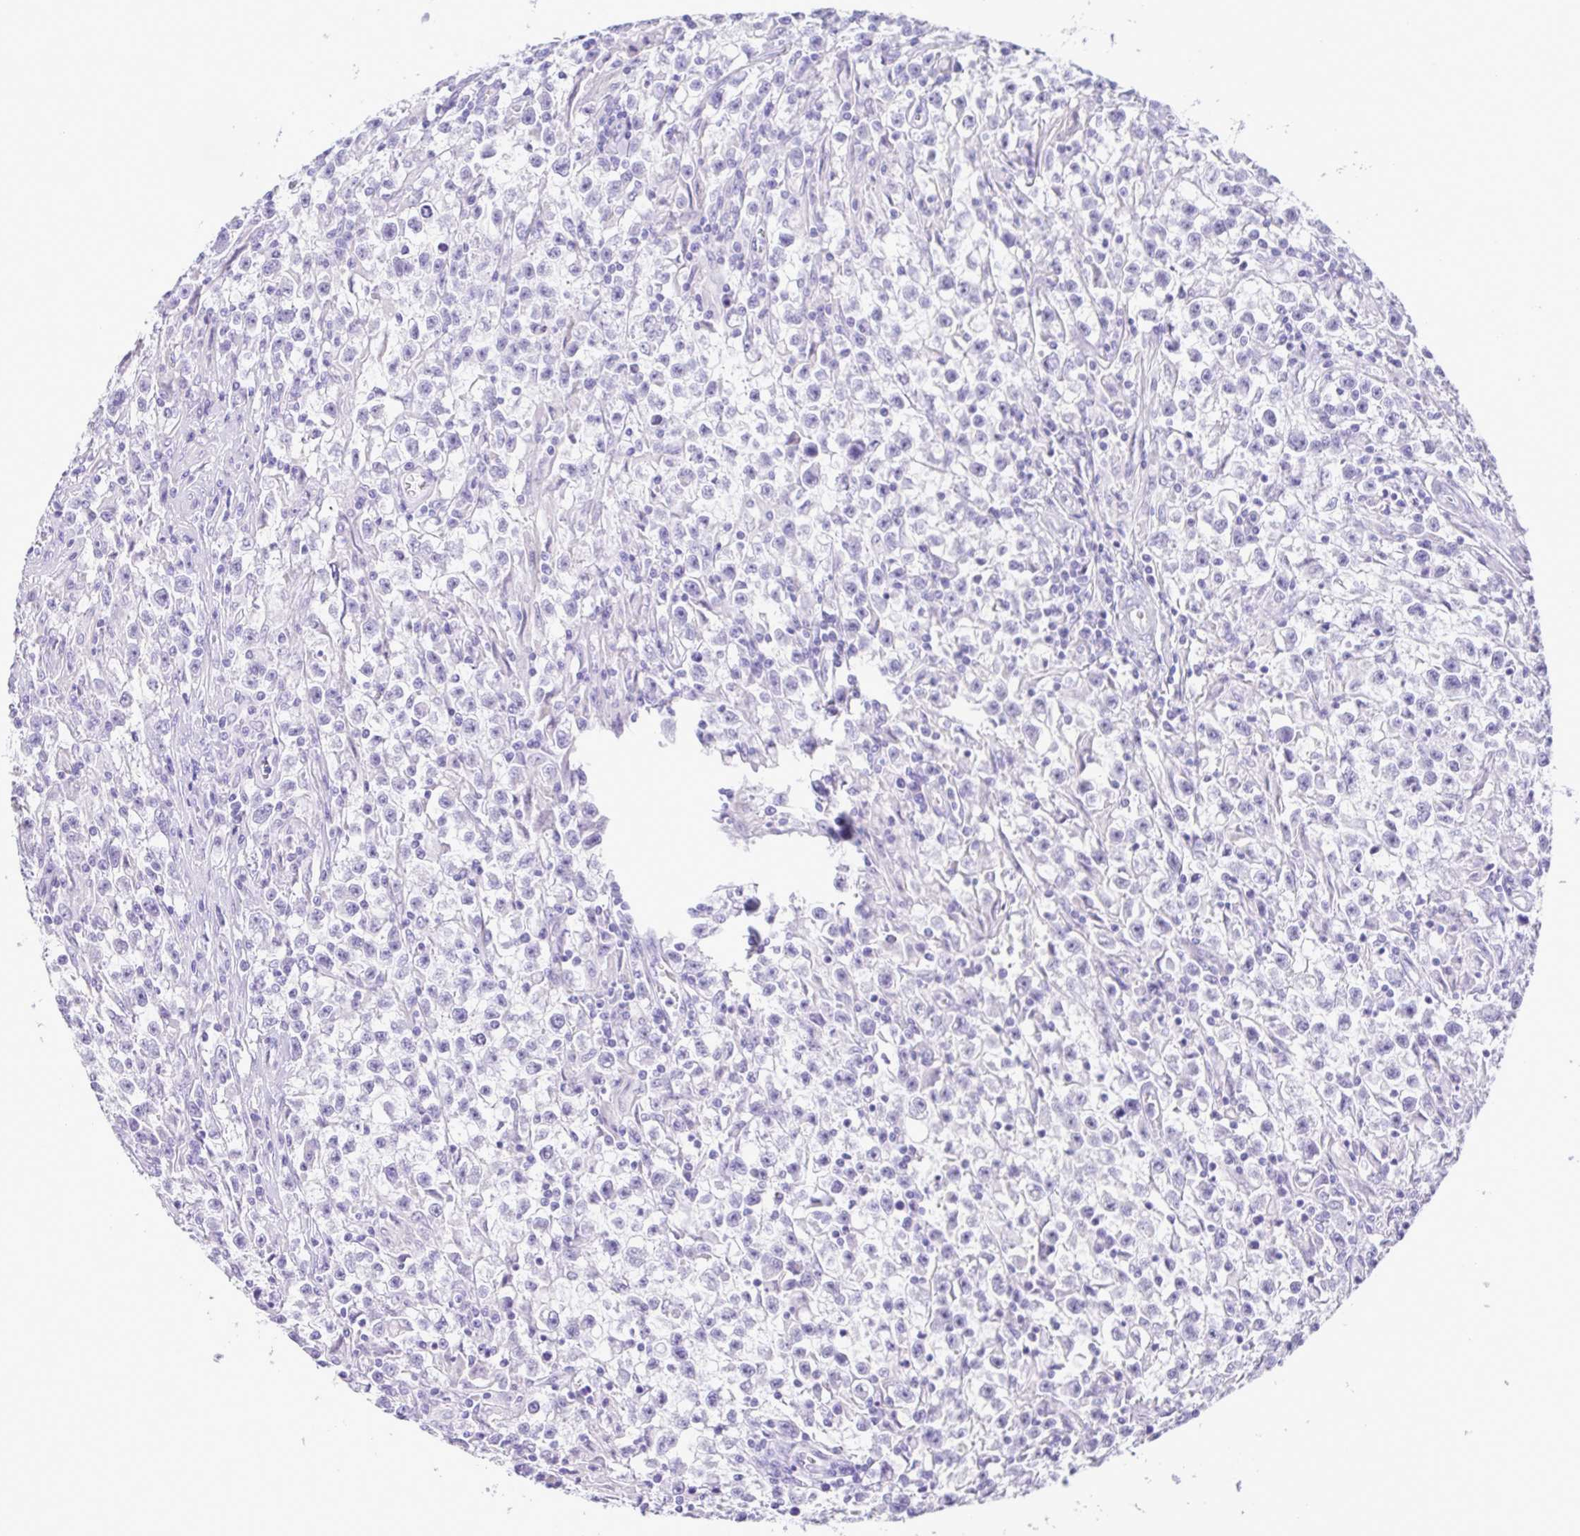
{"staining": {"intensity": "negative", "quantity": "none", "location": "none"}, "tissue": "testis cancer", "cell_type": "Tumor cells", "image_type": "cancer", "snomed": [{"axis": "morphology", "description": "Seminoma, NOS"}, {"axis": "topography", "description": "Testis"}], "caption": "The micrograph reveals no staining of tumor cells in seminoma (testis).", "gene": "CASP14", "patient": {"sex": "male", "age": 31}}